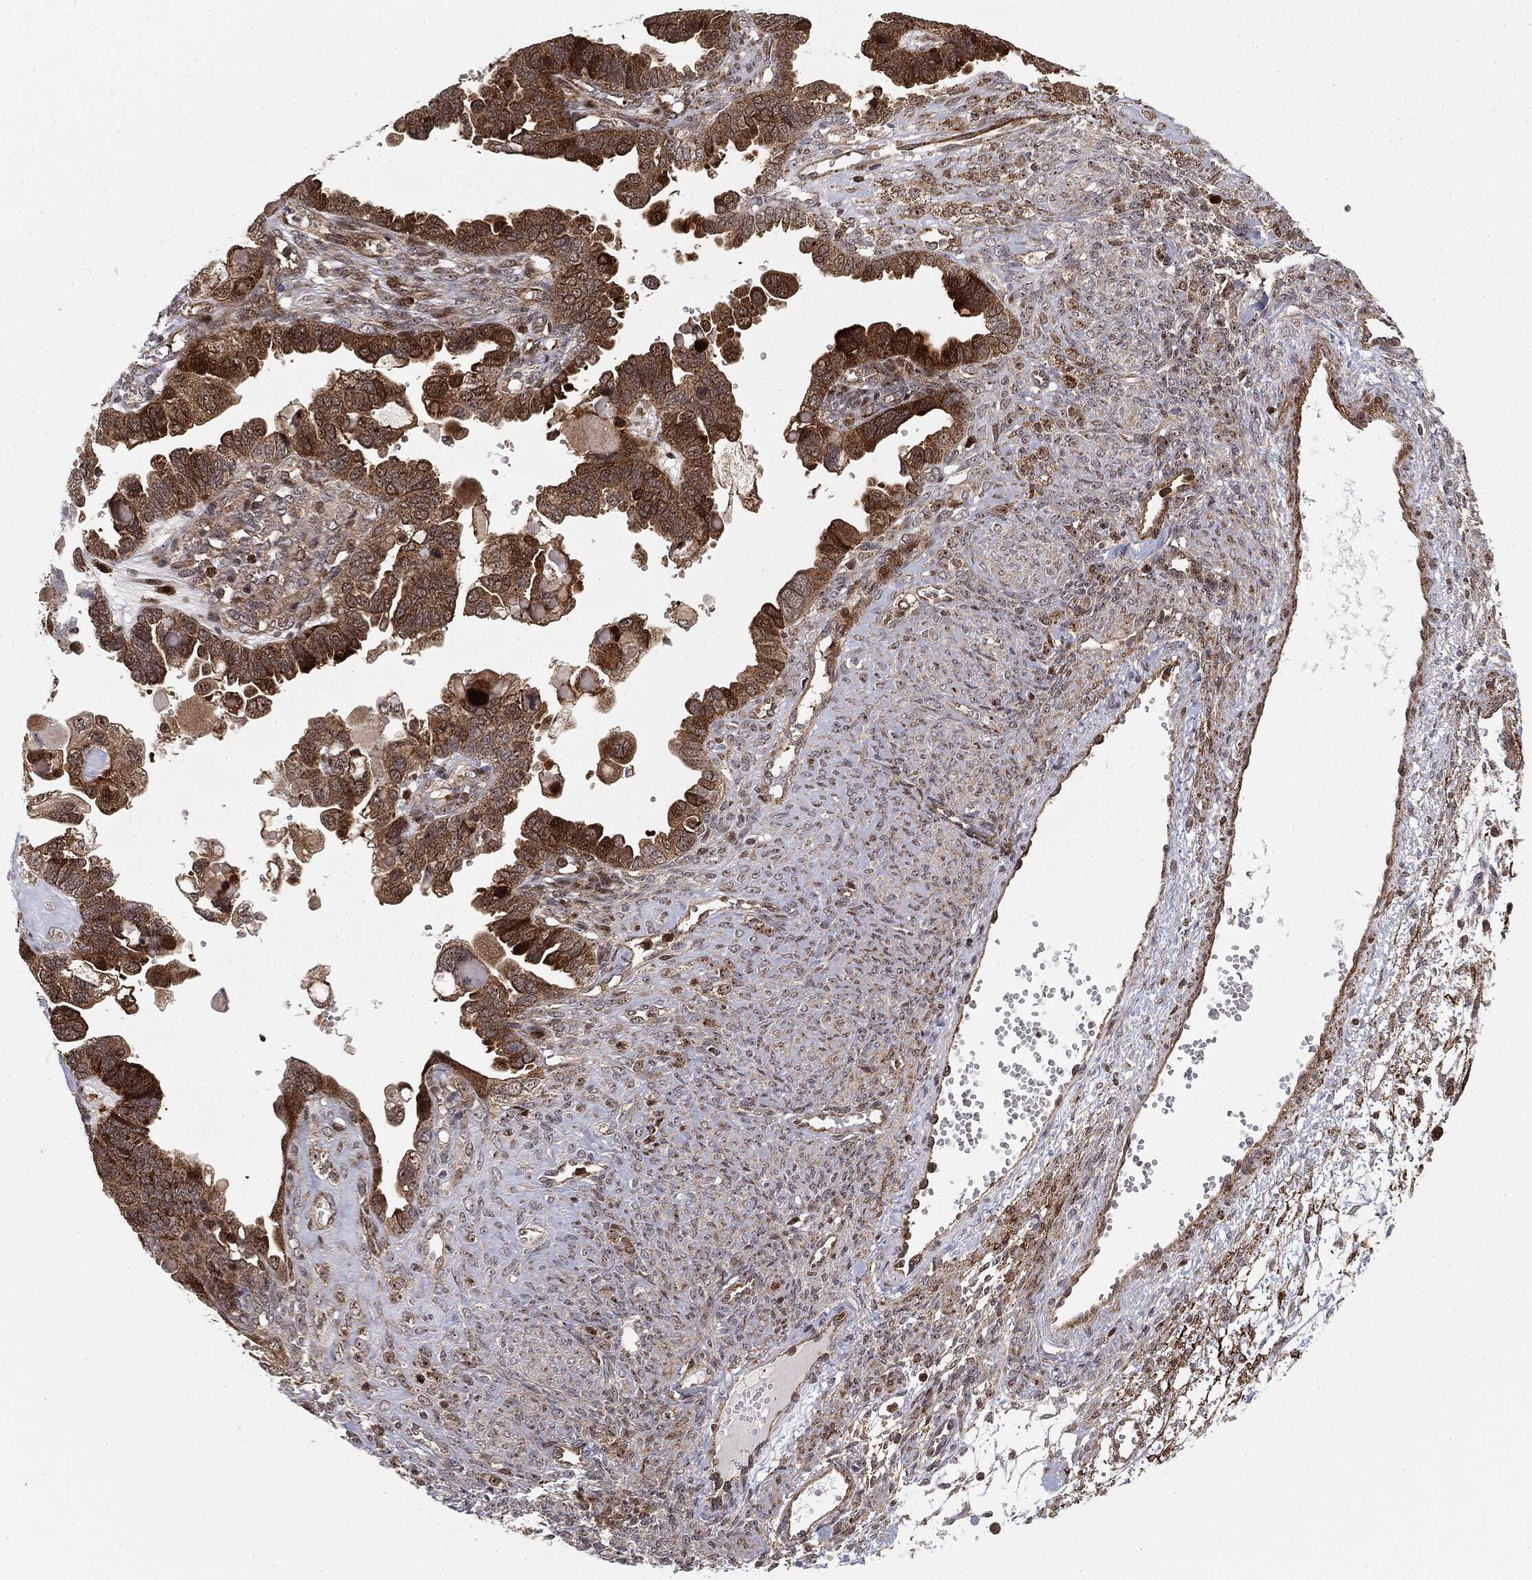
{"staining": {"intensity": "strong", "quantity": ">75%", "location": "cytoplasmic/membranous"}, "tissue": "ovarian cancer", "cell_type": "Tumor cells", "image_type": "cancer", "snomed": [{"axis": "morphology", "description": "Cystadenocarcinoma, serous, NOS"}, {"axis": "topography", "description": "Ovary"}], "caption": "A brown stain highlights strong cytoplasmic/membranous positivity of a protein in serous cystadenocarcinoma (ovarian) tumor cells.", "gene": "PTEN", "patient": {"sex": "female", "age": 51}}